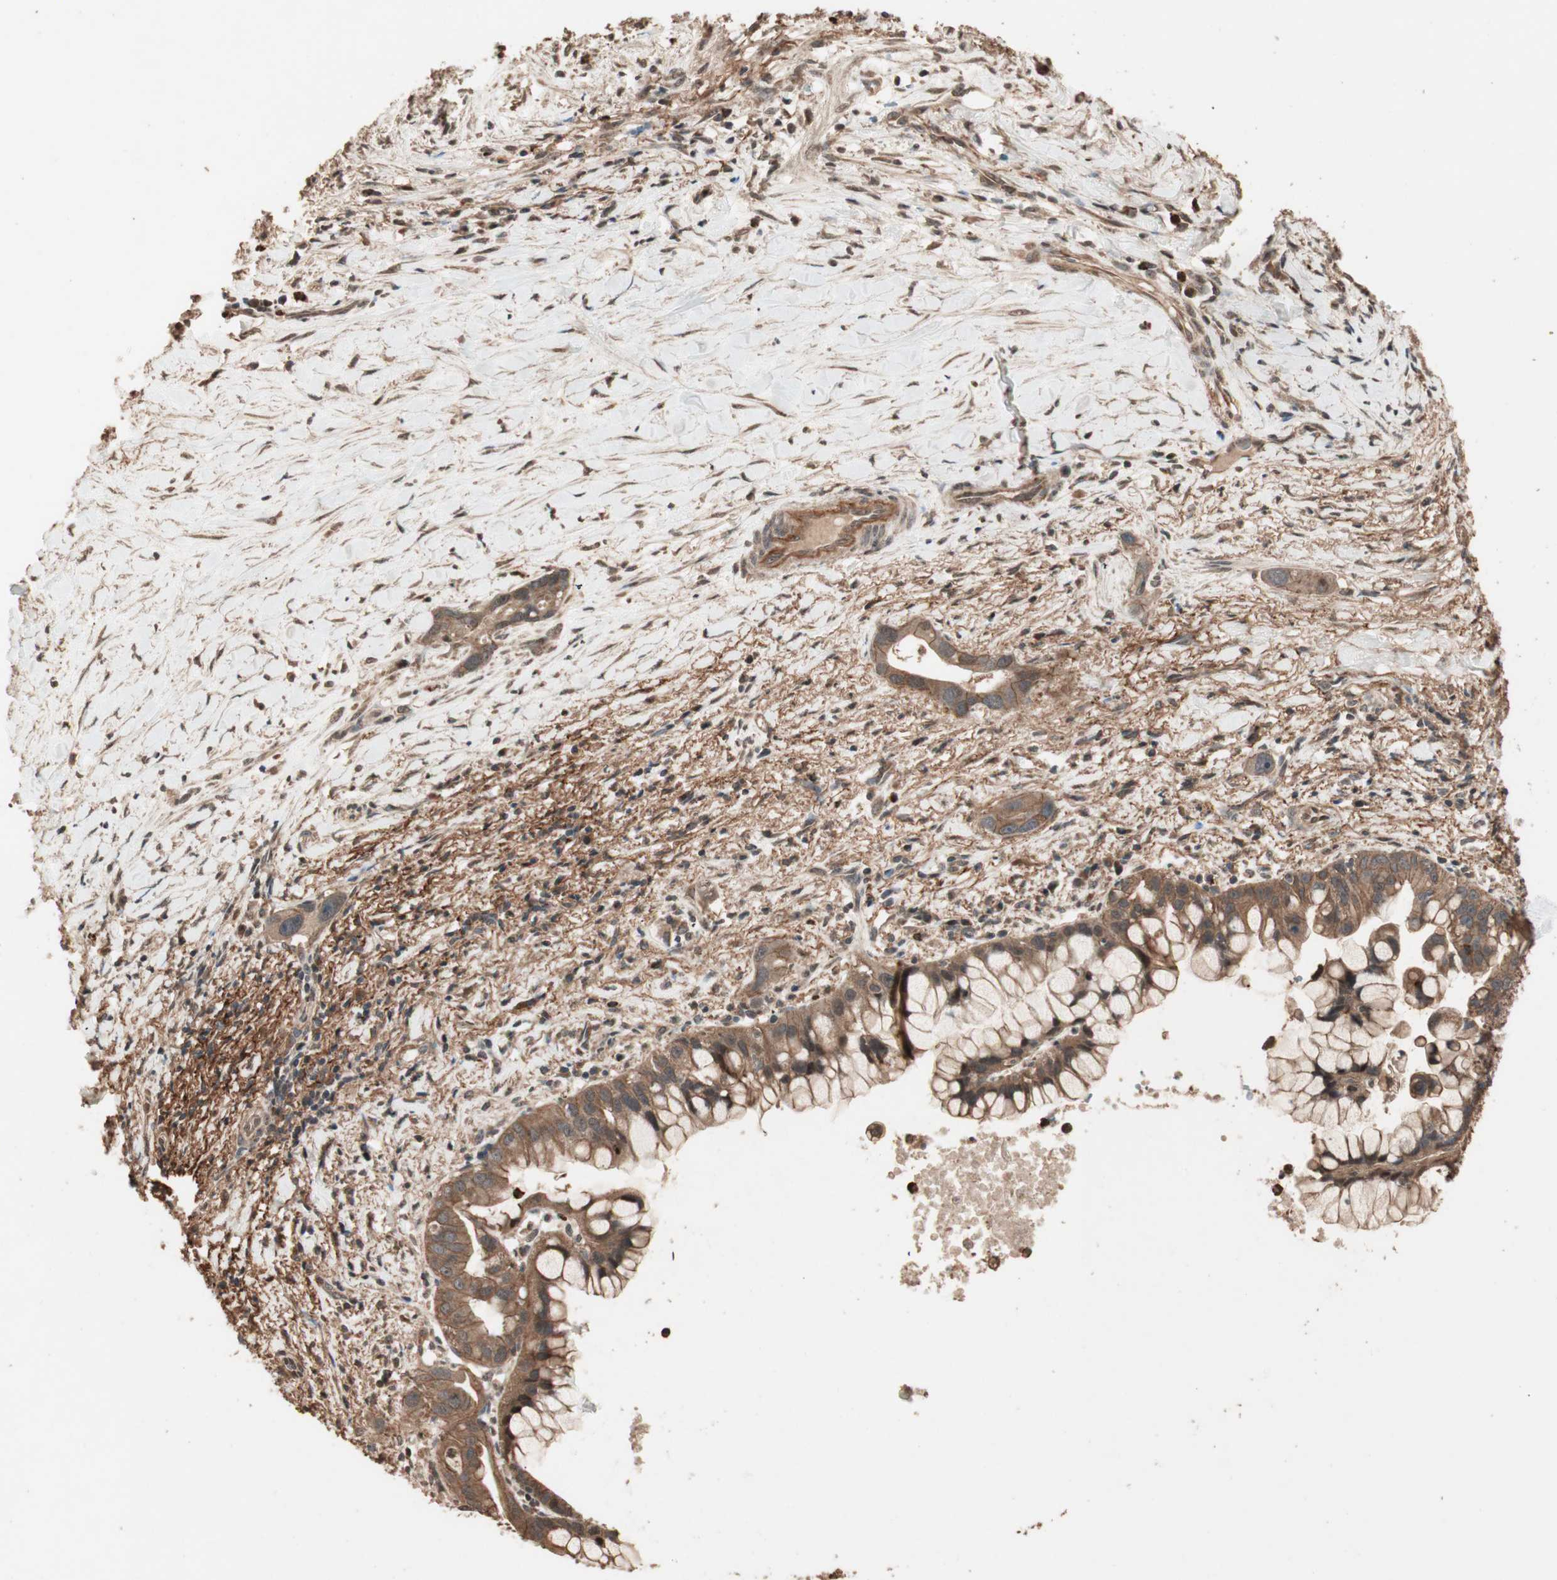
{"staining": {"intensity": "moderate", "quantity": ">75%", "location": "cytoplasmic/membranous"}, "tissue": "liver cancer", "cell_type": "Tumor cells", "image_type": "cancer", "snomed": [{"axis": "morphology", "description": "Cholangiocarcinoma"}, {"axis": "topography", "description": "Liver"}], "caption": "DAB immunohistochemical staining of liver cancer (cholangiocarcinoma) exhibits moderate cytoplasmic/membranous protein staining in about >75% of tumor cells.", "gene": "USP20", "patient": {"sex": "female", "age": 65}}